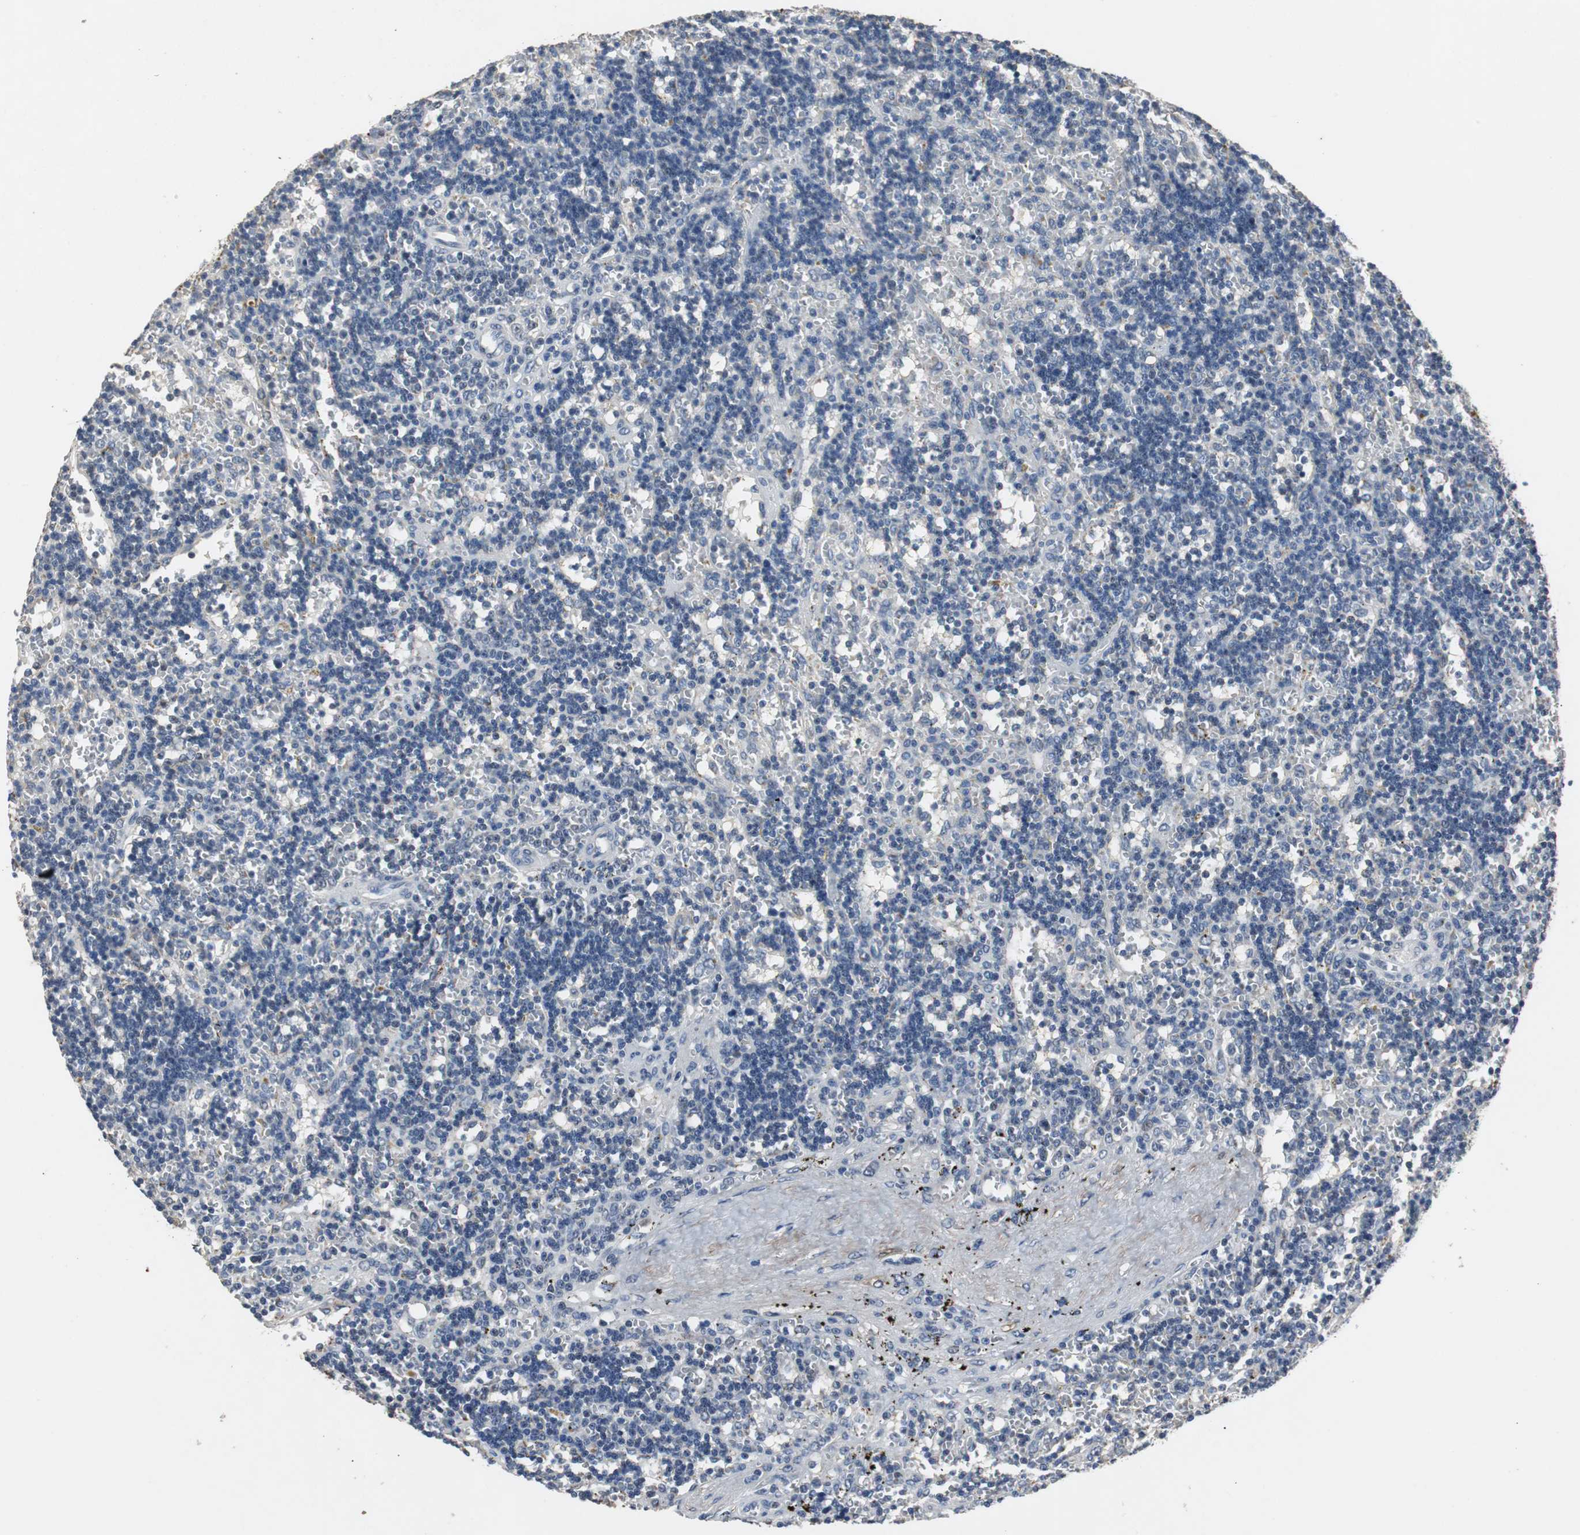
{"staining": {"intensity": "negative", "quantity": "none", "location": "none"}, "tissue": "lymphoma", "cell_type": "Tumor cells", "image_type": "cancer", "snomed": [{"axis": "morphology", "description": "Malignant lymphoma, non-Hodgkin's type, Low grade"}, {"axis": "topography", "description": "Spleen"}], "caption": "The micrograph demonstrates no significant positivity in tumor cells of malignant lymphoma, non-Hodgkin's type (low-grade).", "gene": "PCYT1B", "patient": {"sex": "male", "age": 60}}